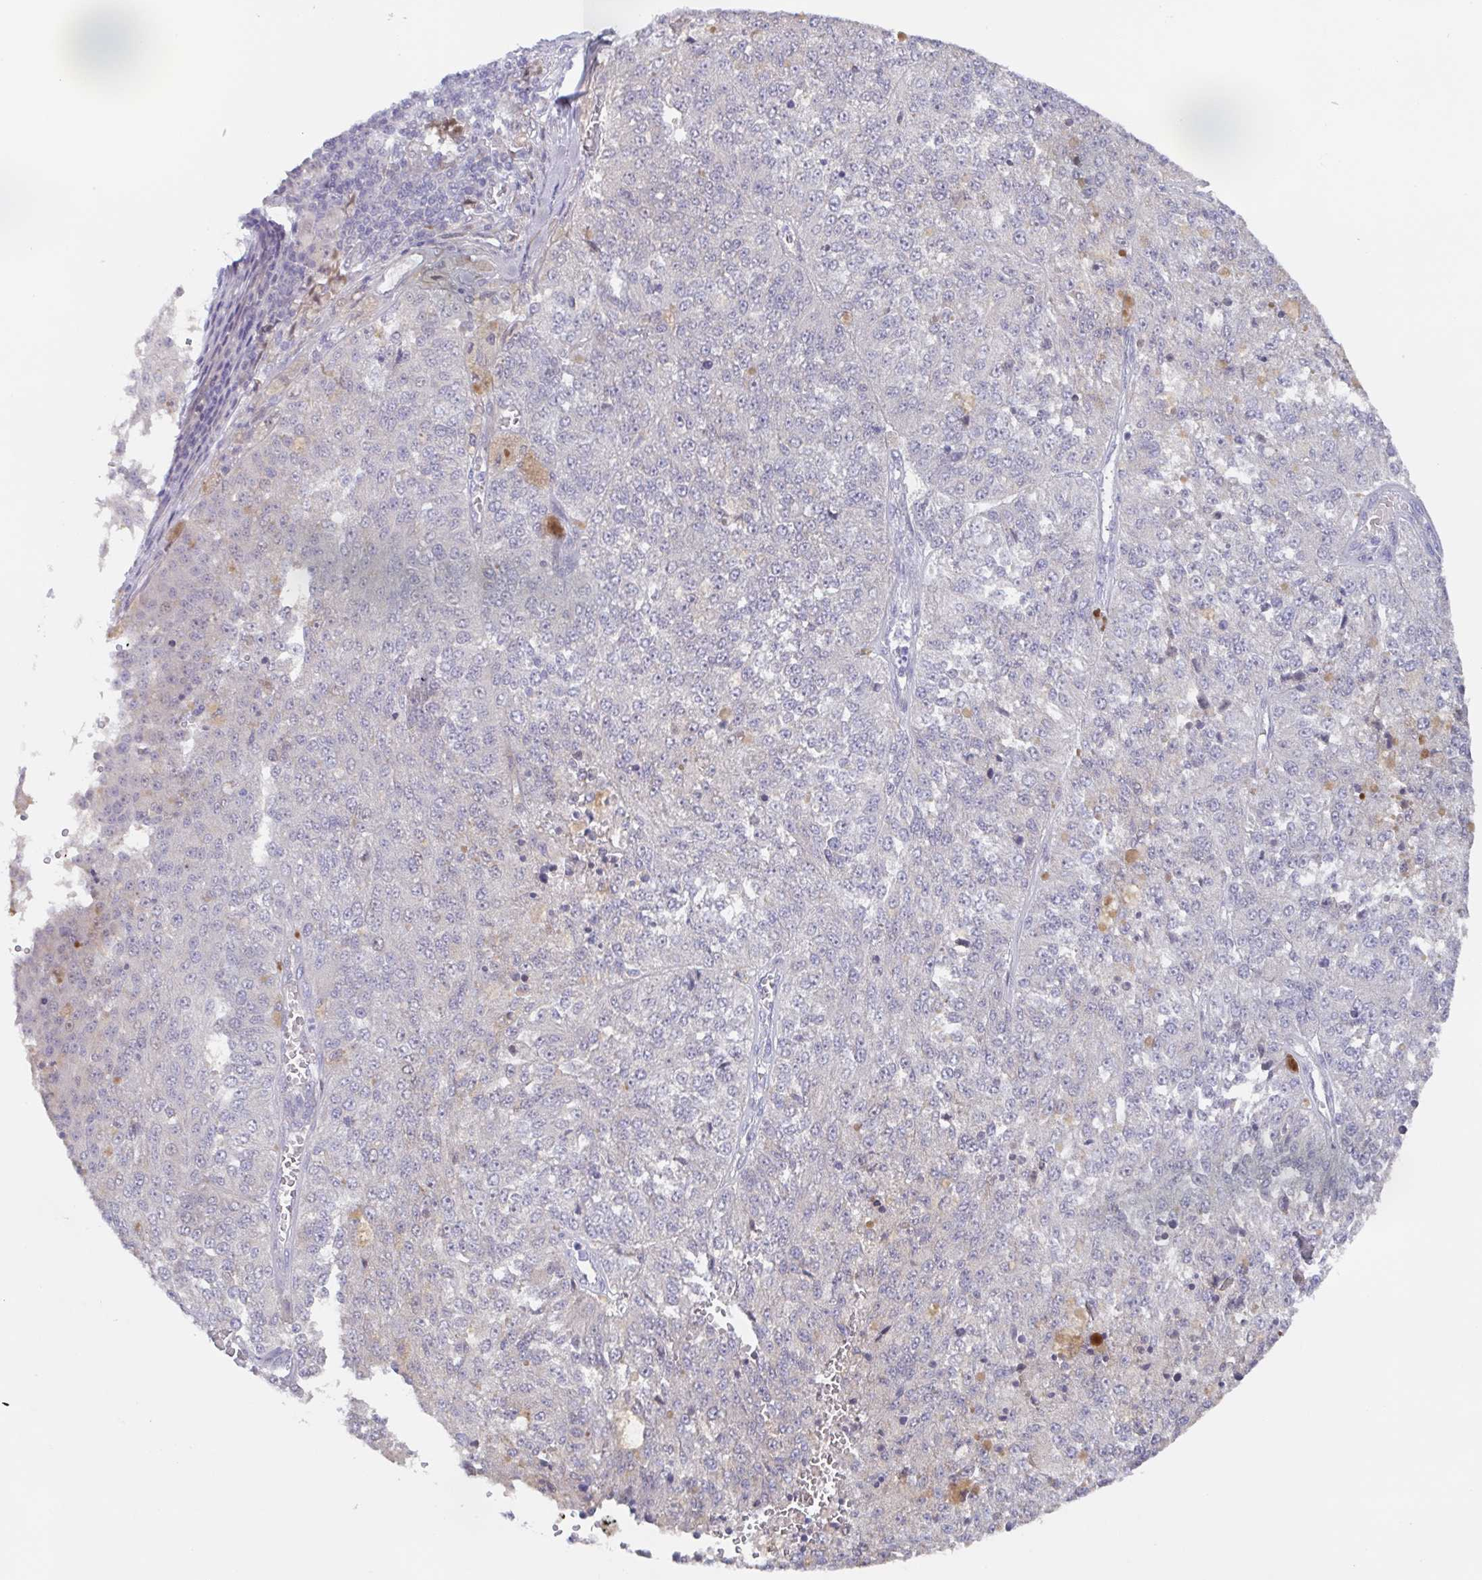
{"staining": {"intensity": "negative", "quantity": "none", "location": "none"}, "tissue": "melanoma", "cell_type": "Tumor cells", "image_type": "cancer", "snomed": [{"axis": "morphology", "description": "Malignant melanoma, Metastatic site"}, {"axis": "topography", "description": "Lymph node"}], "caption": "Immunohistochemistry of human melanoma displays no expression in tumor cells.", "gene": "POU2F3", "patient": {"sex": "female", "age": 64}}